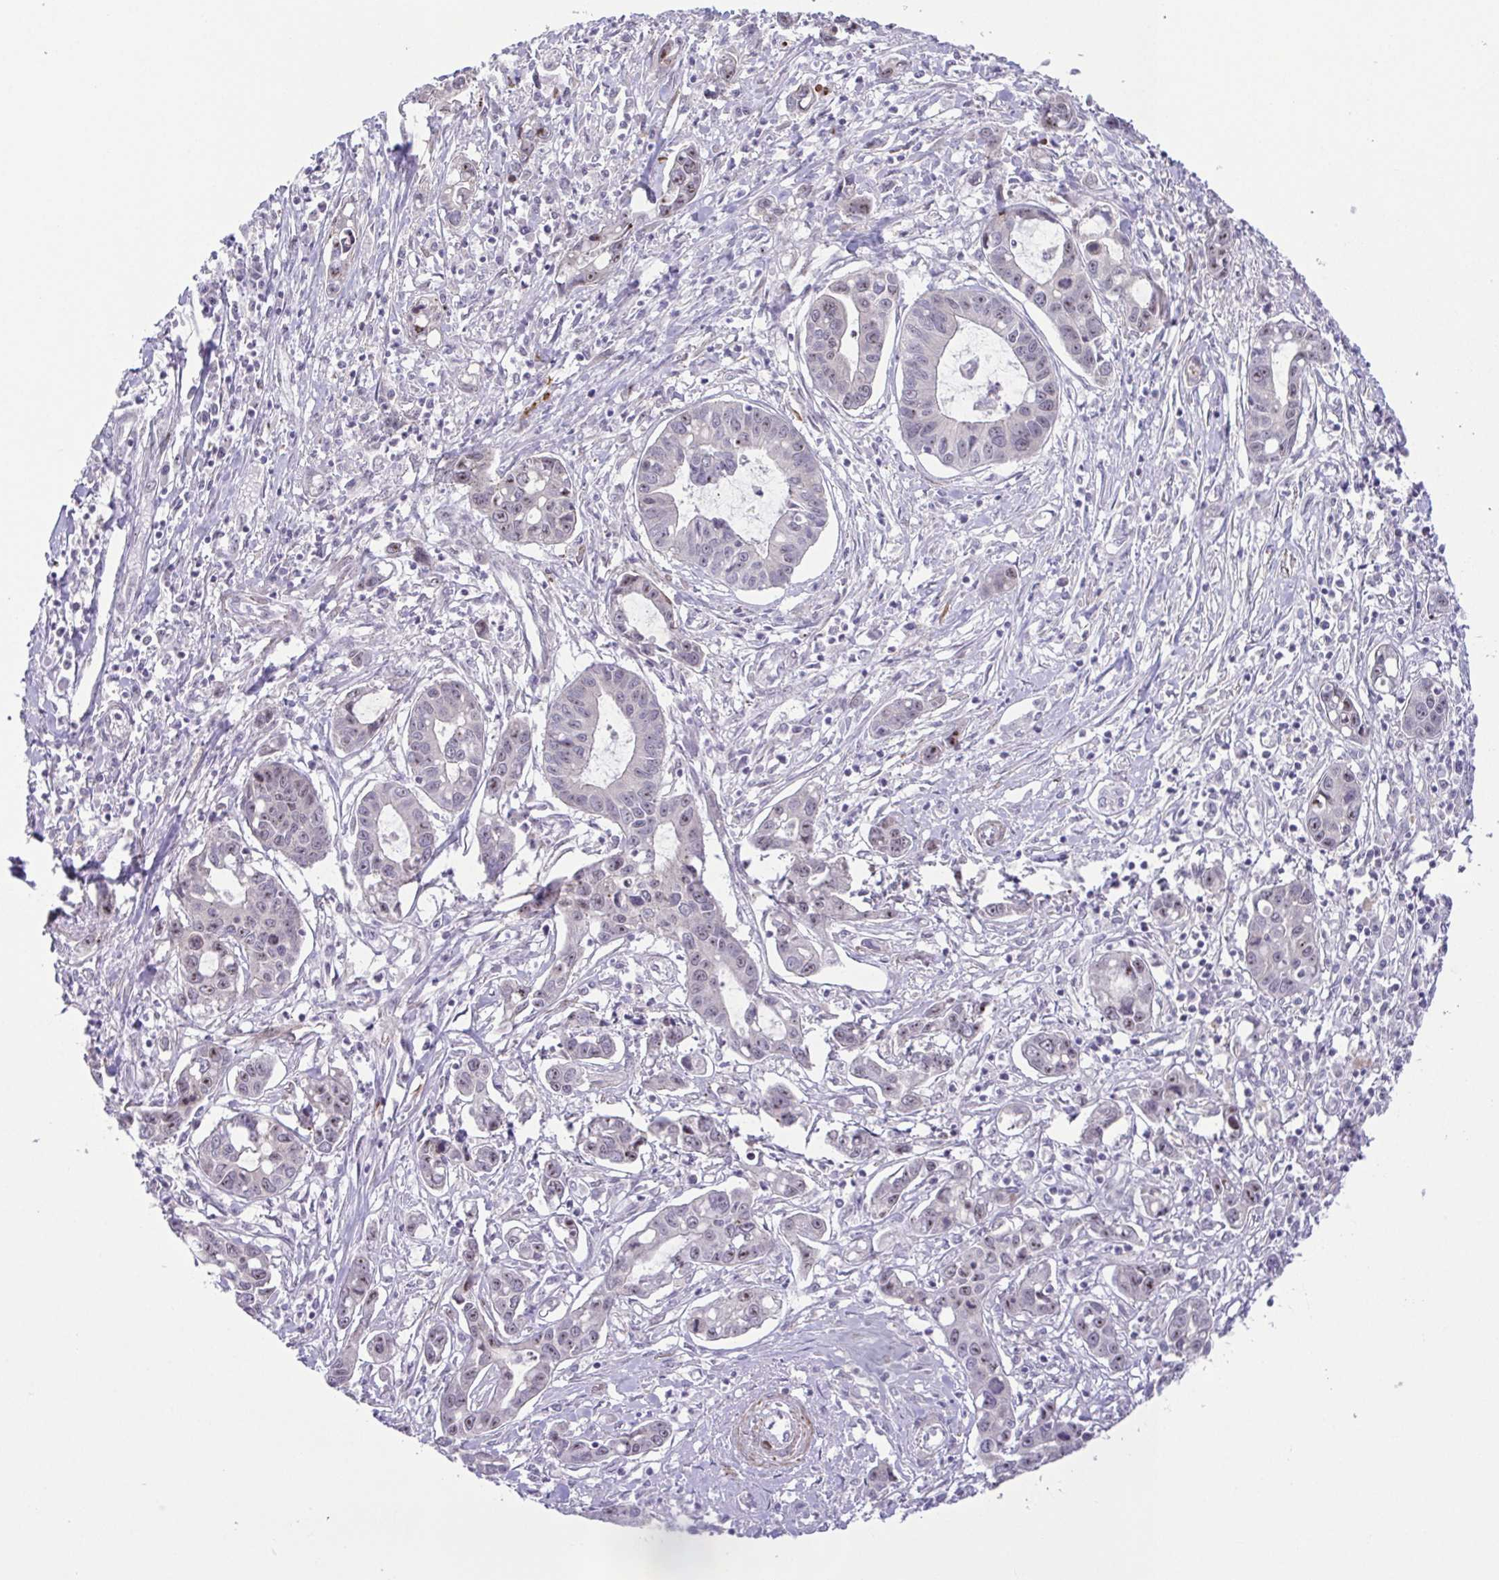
{"staining": {"intensity": "negative", "quantity": "none", "location": "none"}, "tissue": "liver cancer", "cell_type": "Tumor cells", "image_type": "cancer", "snomed": [{"axis": "morphology", "description": "Cholangiocarcinoma"}, {"axis": "topography", "description": "Liver"}], "caption": "Immunohistochemistry (IHC) image of neoplastic tissue: human cholangiocarcinoma (liver) stained with DAB (3,3'-diaminobenzidine) exhibits no significant protein positivity in tumor cells.", "gene": "RSL24D1", "patient": {"sex": "male", "age": 58}}